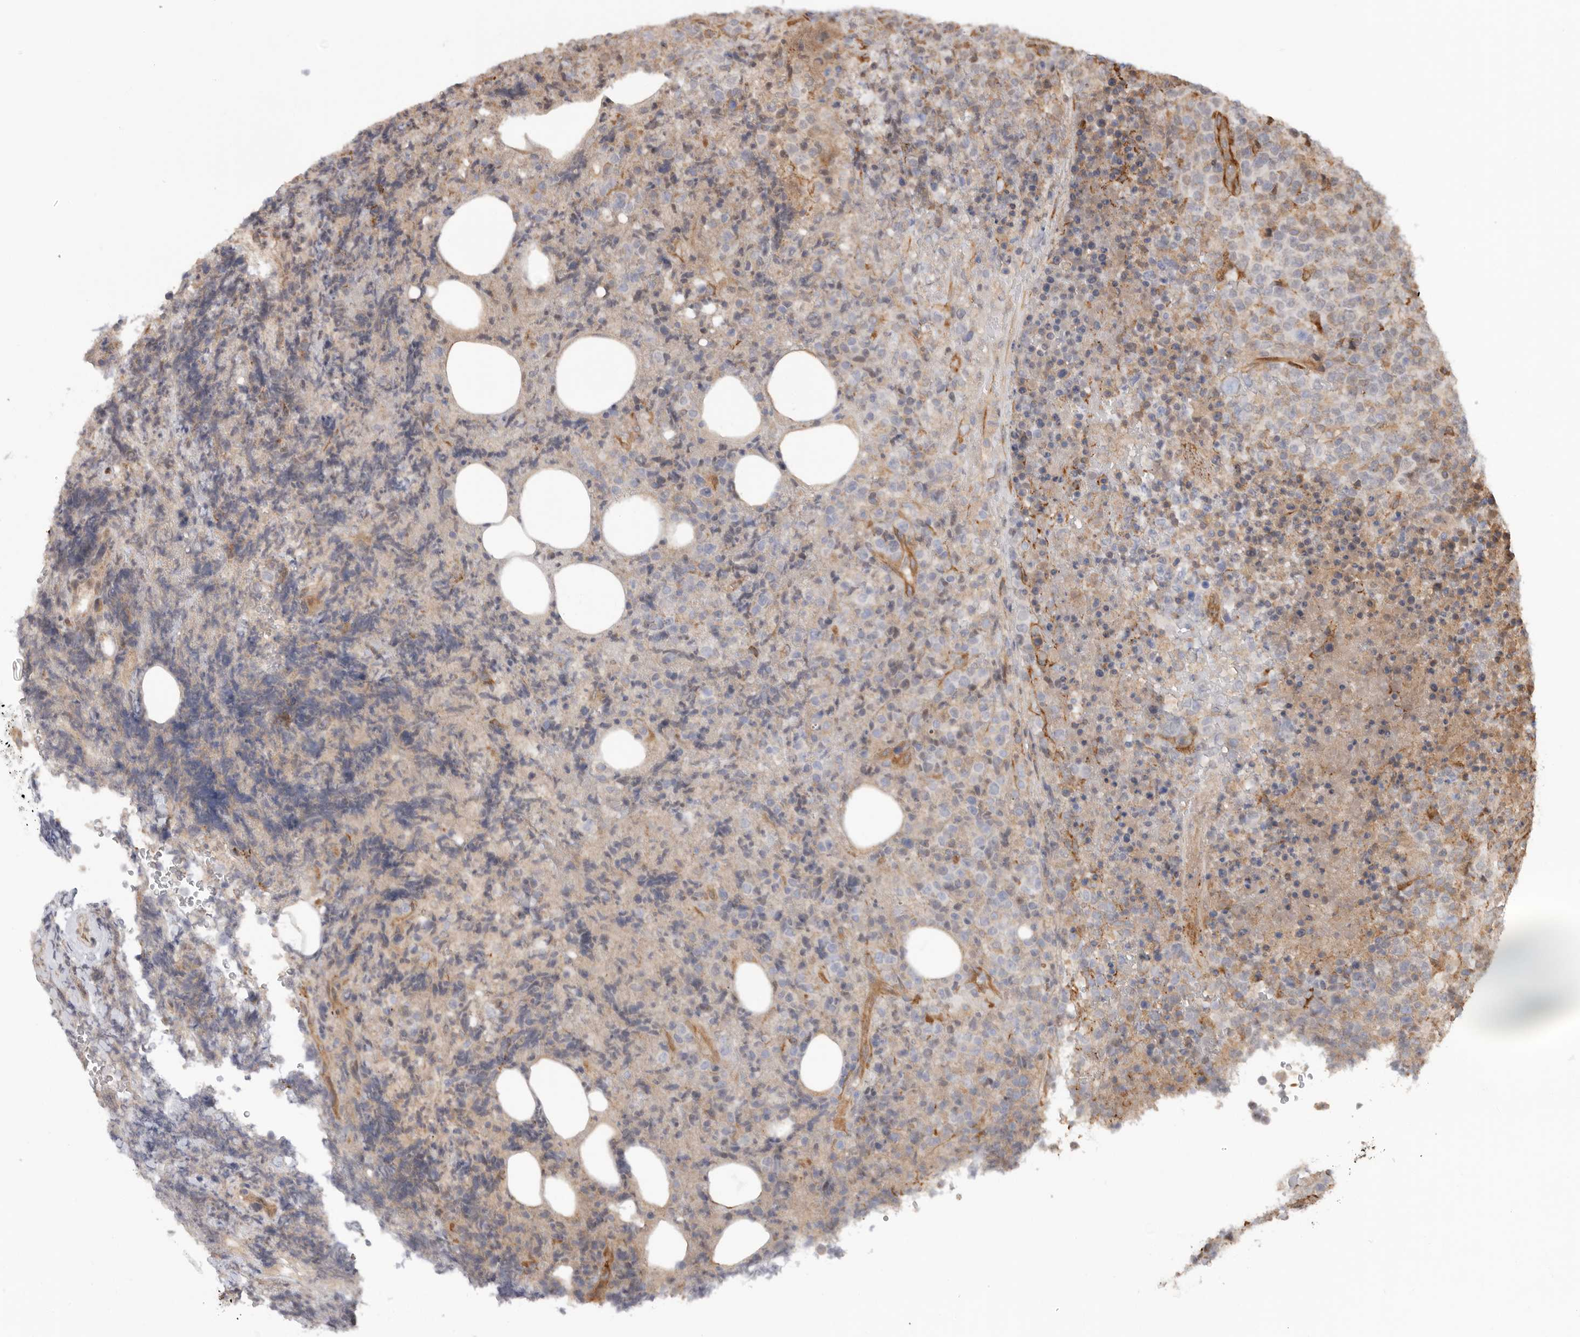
{"staining": {"intensity": "negative", "quantity": "none", "location": "none"}, "tissue": "lymphoma", "cell_type": "Tumor cells", "image_type": "cancer", "snomed": [{"axis": "morphology", "description": "Malignant lymphoma, non-Hodgkin's type, High grade"}, {"axis": "topography", "description": "Lymph node"}], "caption": "Immunohistochemistry histopathology image of human lymphoma stained for a protein (brown), which reveals no positivity in tumor cells.", "gene": "CDC42BPB", "patient": {"sex": "male", "age": 13}}